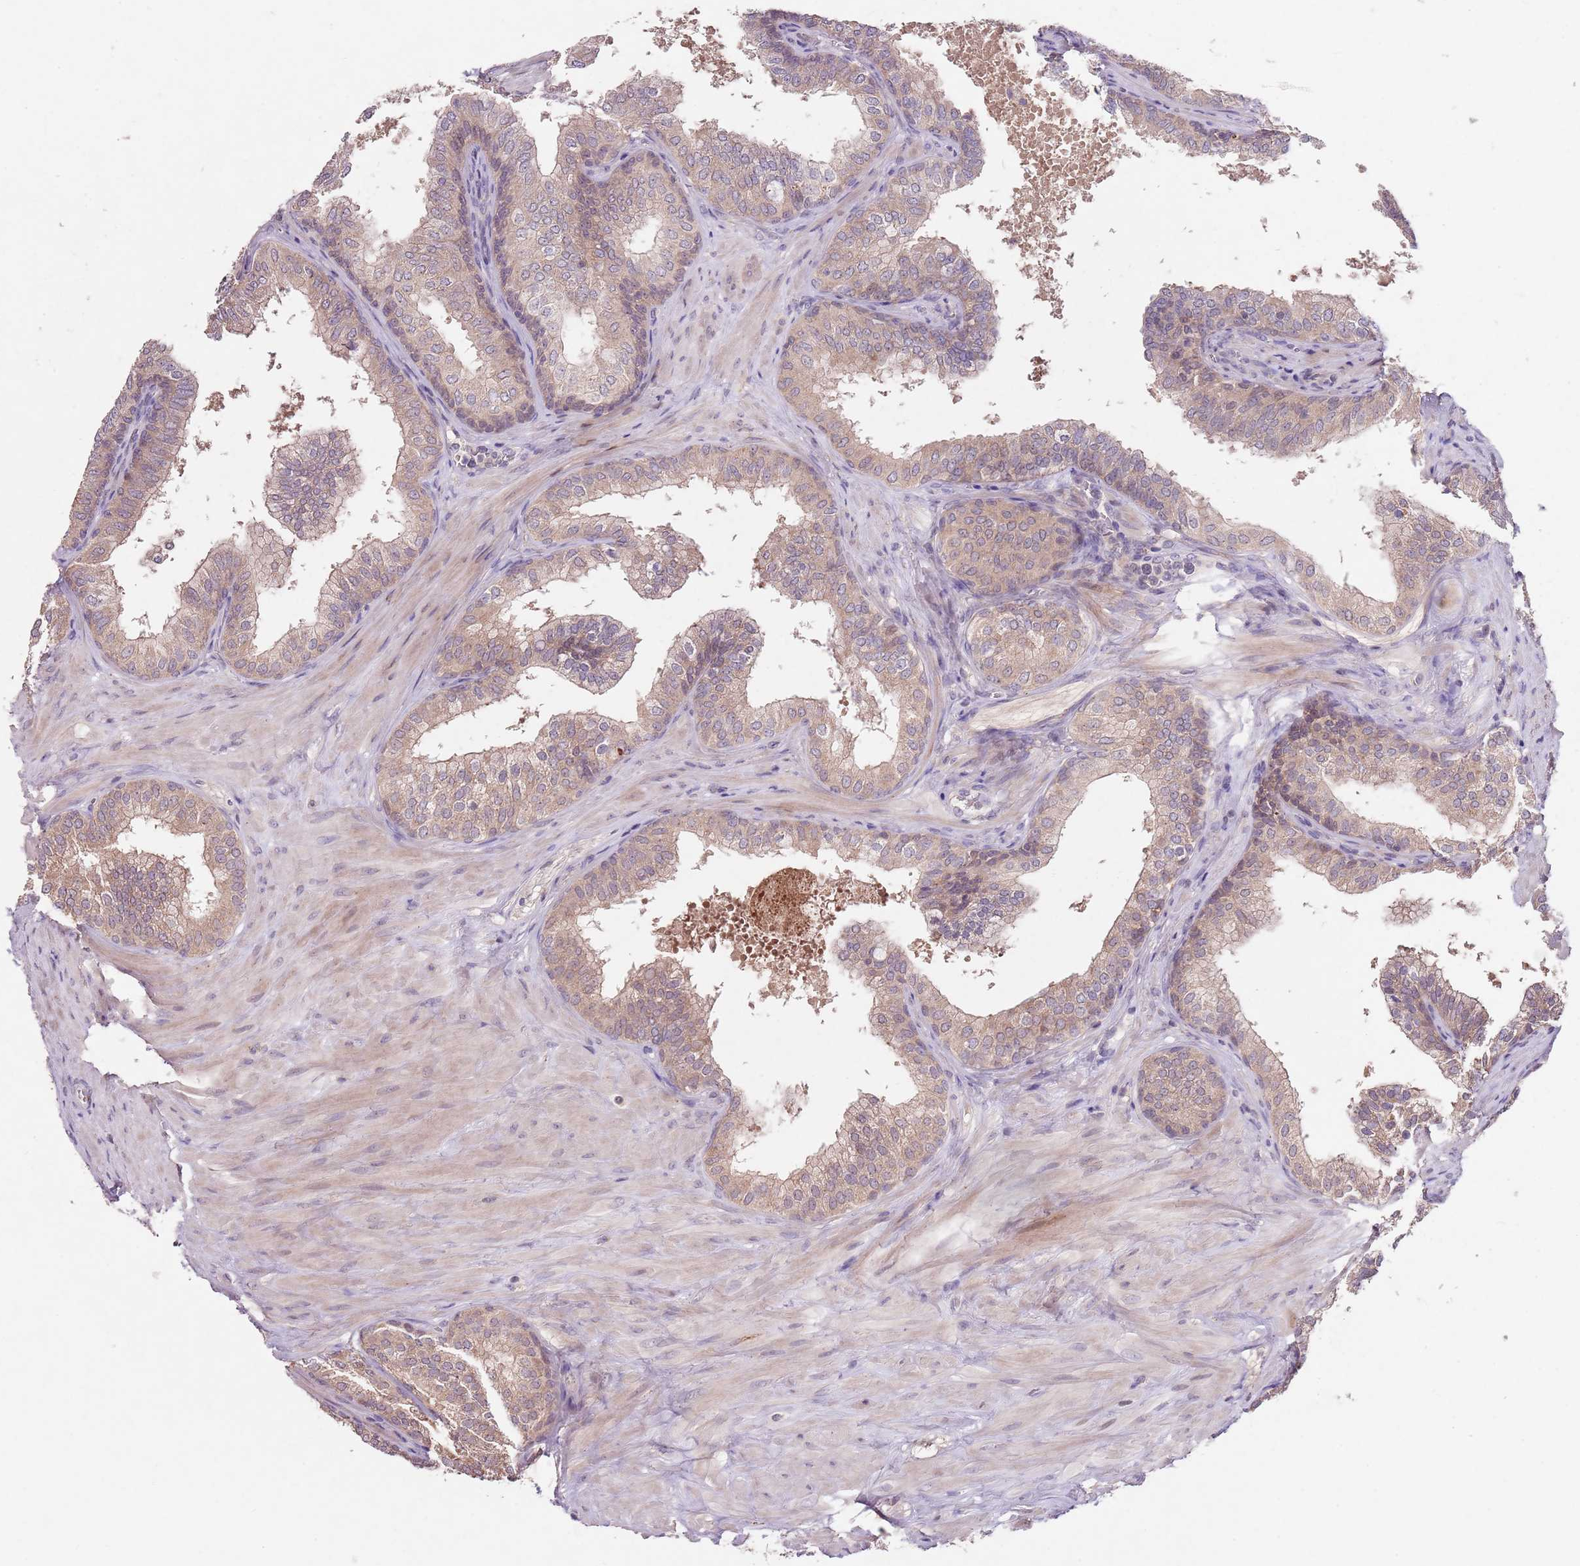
{"staining": {"intensity": "moderate", "quantity": "25%-75%", "location": "cytoplasmic/membranous"}, "tissue": "prostate", "cell_type": "Glandular cells", "image_type": "normal", "snomed": [{"axis": "morphology", "description": "Normal tissue, NOS"}, {"axis": "topography", "description": "Prostate"}], "caption": "Immunohistochemical staining of normal prostate demonstrates medium levels of moderate cytoplasmic/membranous staining in about 25%-75% of glandular cells. The staining was performed using DAB (3,3'-diaminobenzidine) to visualize the protein expression in brown, while the nuclei were stained in blue with hematoxylin (Magnification: 20x).", "gene": "NRDE2", "patient": {"sex": "male", "age": 60}}